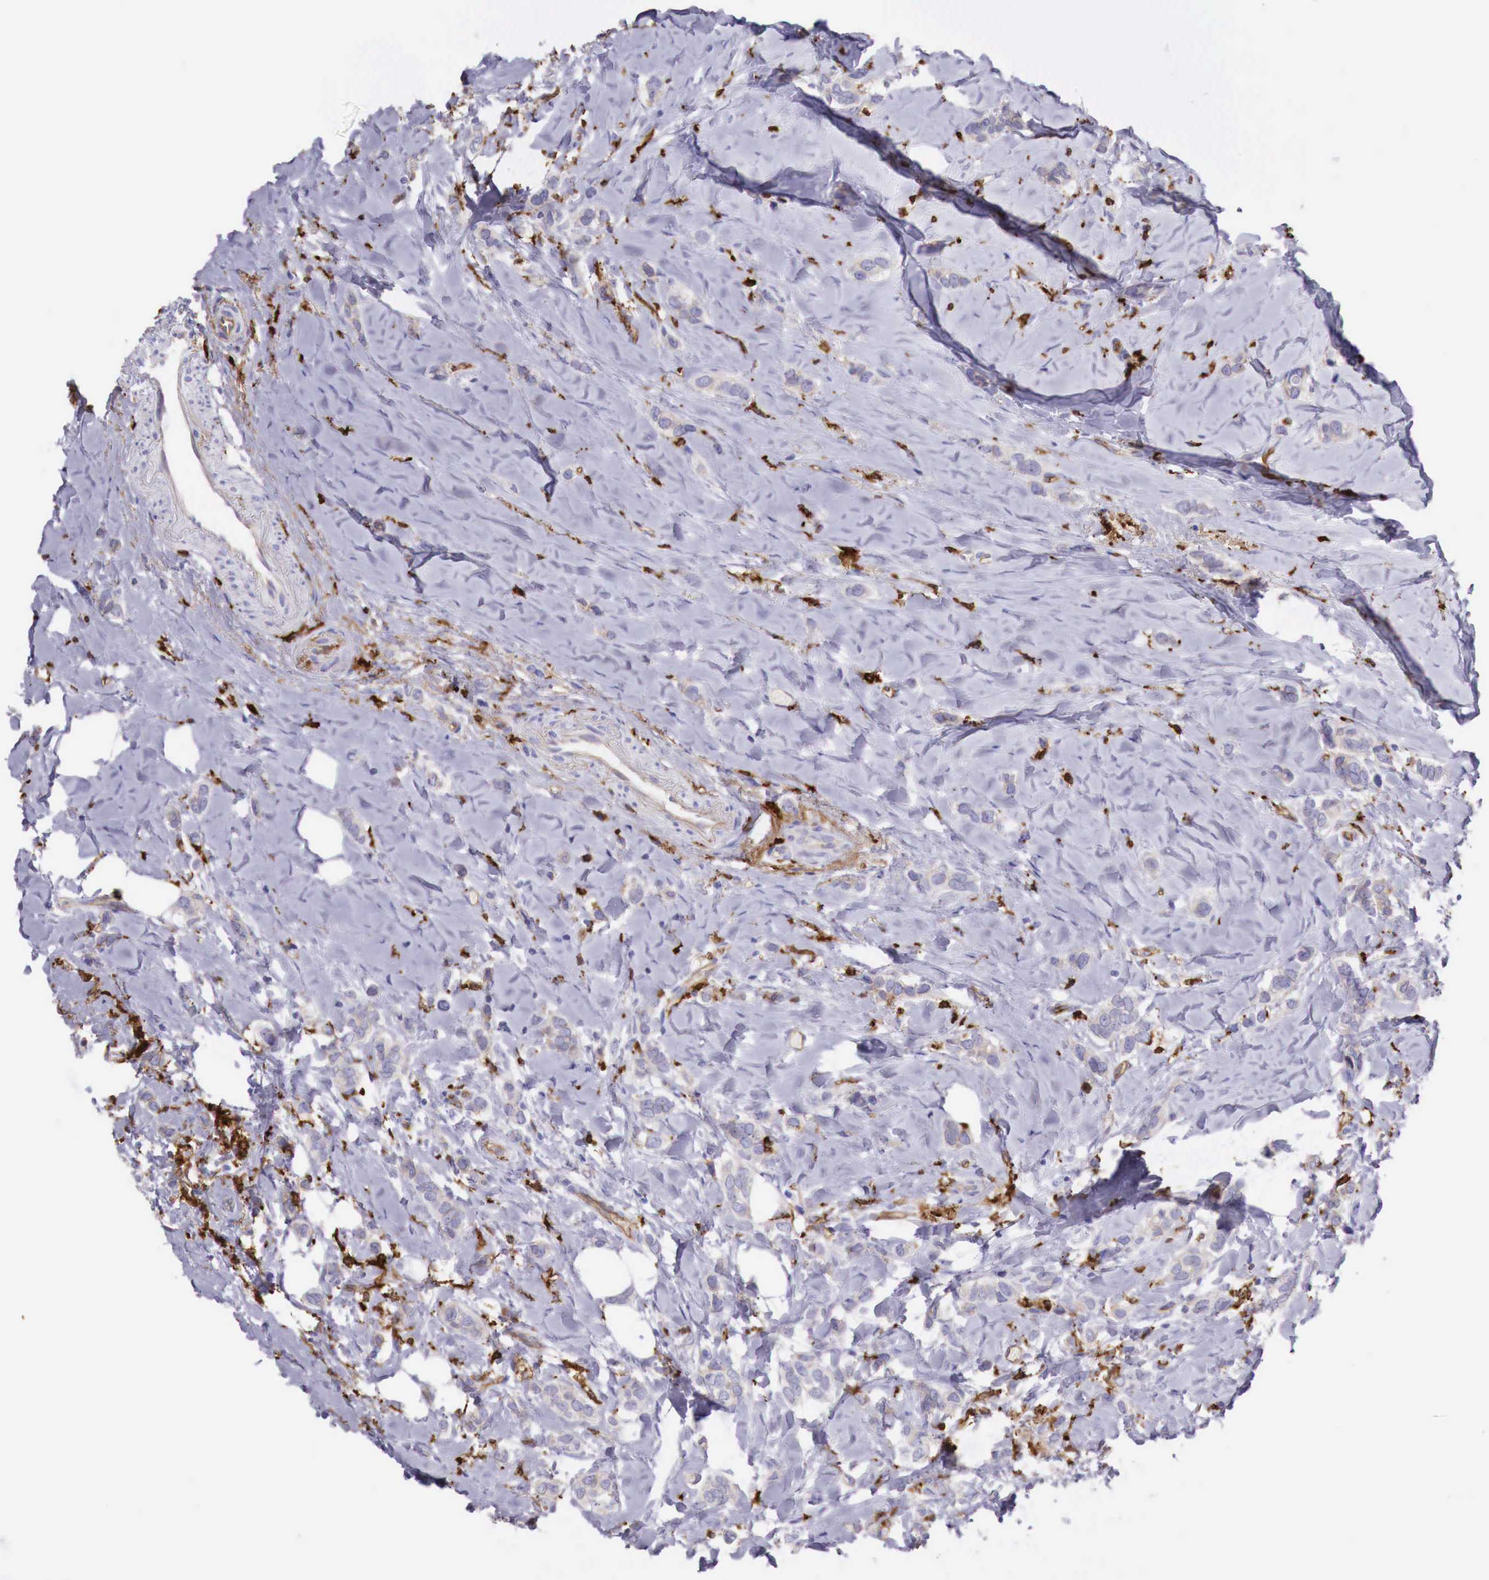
{"staining": {"intensity": "weak", "quantity": "<25%", "location": "cytoplasmic/membranous"}, "tissue": "breast cancer", "cell_type": "Tumor cells", "image_type": "cancer", "snomed": [{"axis": "morphology", "description": "Duct carcinoma"}, {"axis": "topography", "description": "Breast"}], "caption": "Immunohistochemical staining of breast cancer (intraductal carcinoma) demonstrates no significant expression in tumor cells. Nuclei are stained in blue.", "gene": "MSR1", "patient": {"sex": "female", "age": 72}}